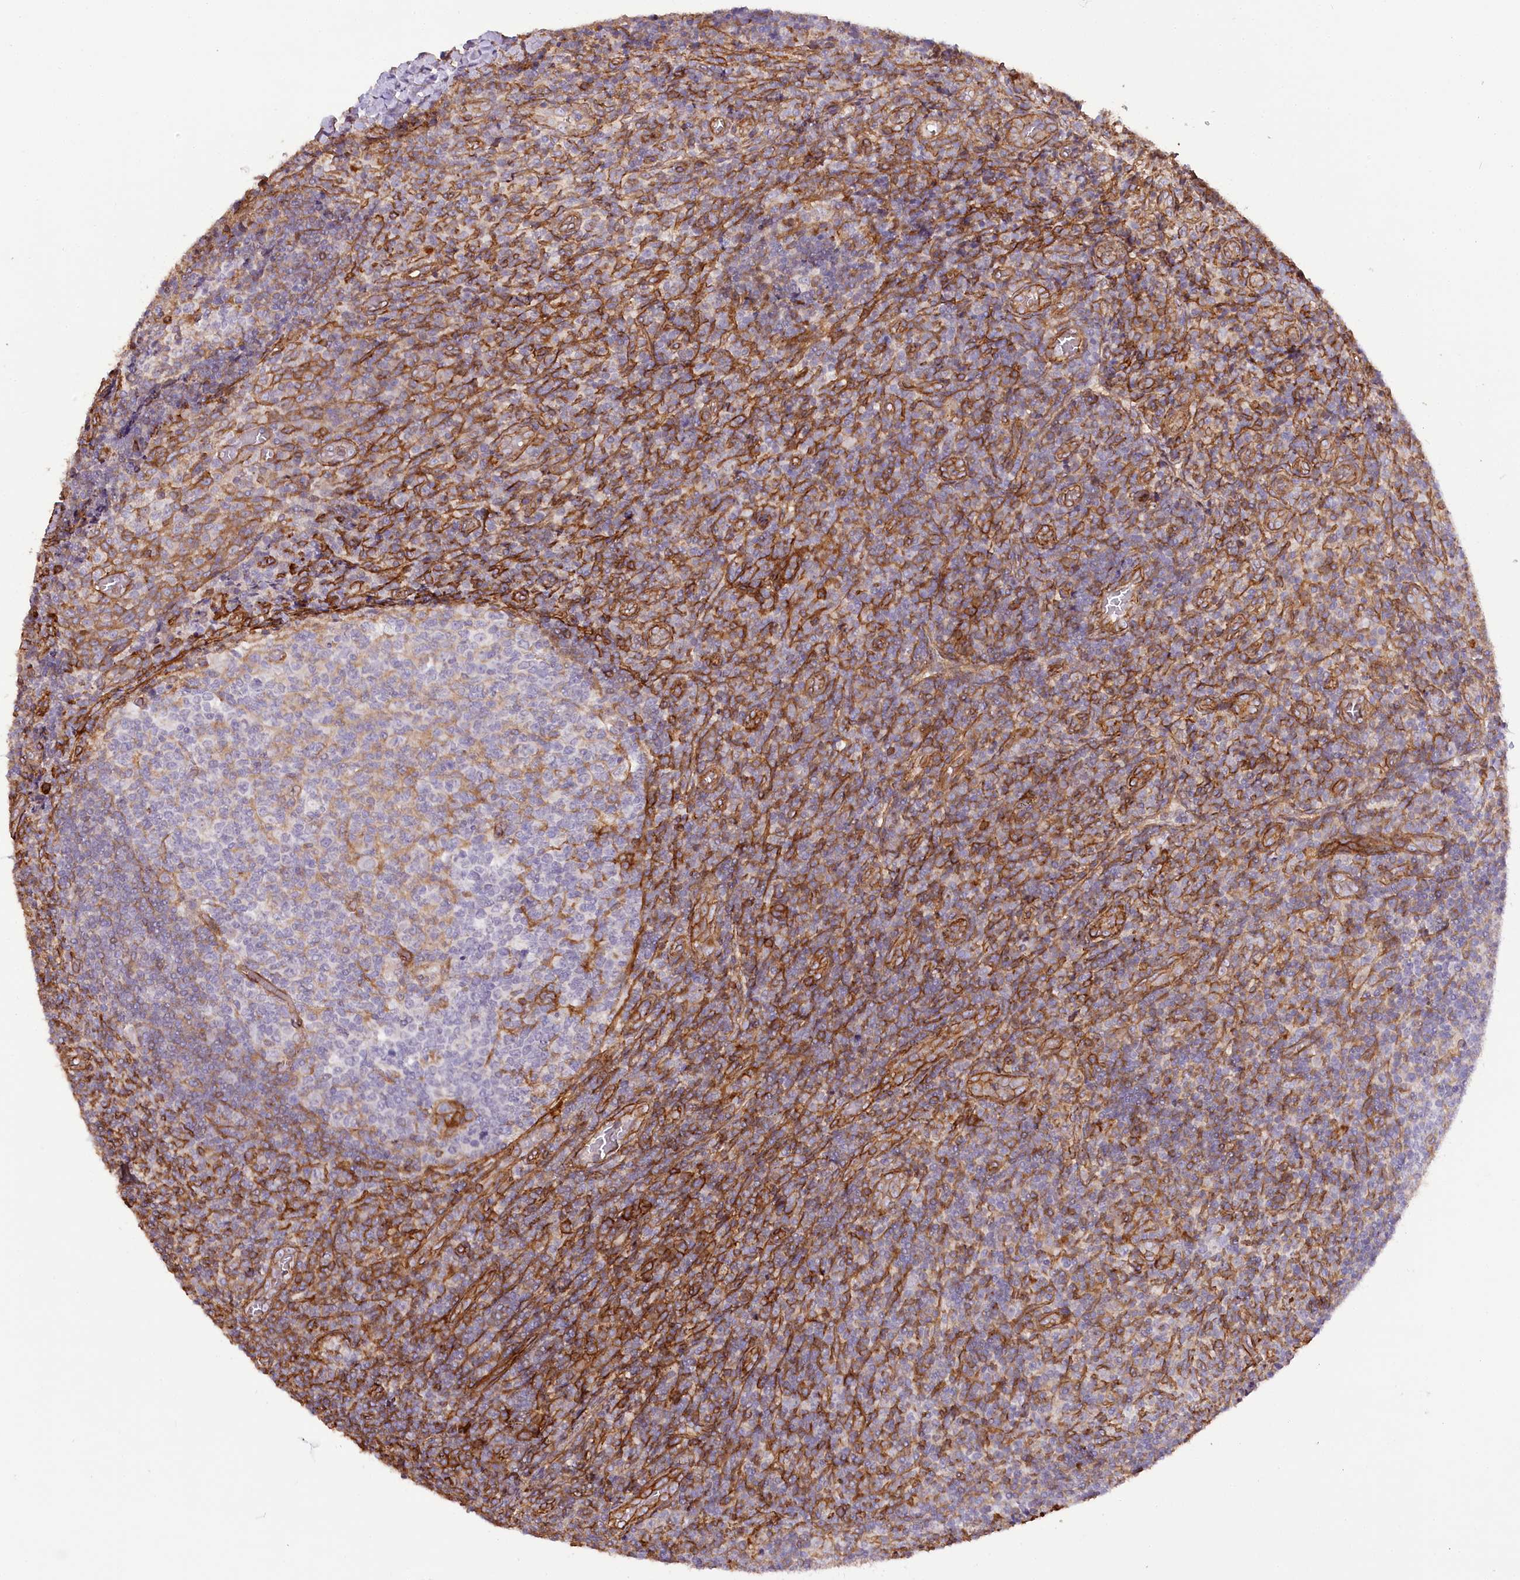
{"staining": {"intensity": "negative", "quantity": "none", "location": "none"}, "tissue": "tonsil", "cell_type": "Germinal center cells", "image_type": "normal", "snomed": [{"axis": "morphology", "description": "Normal tissue, NOS"}, {"axis": "topography", "description": "Tonsil"}], "caption": "DAB (3,3'-diaminobenzidine) immunohistochemical staining of benign tonsil exhibits no significant expression in germinal center cells. Brightfield microscopy of immunohistochemistry (IHC) stained with DAB (3,3'-diaminobenzidine) (brown) and hematoxylin (blue), captured at high magnification.", "gene": "SYNPO2", "patient": {"sex": "female", "age": 19}}